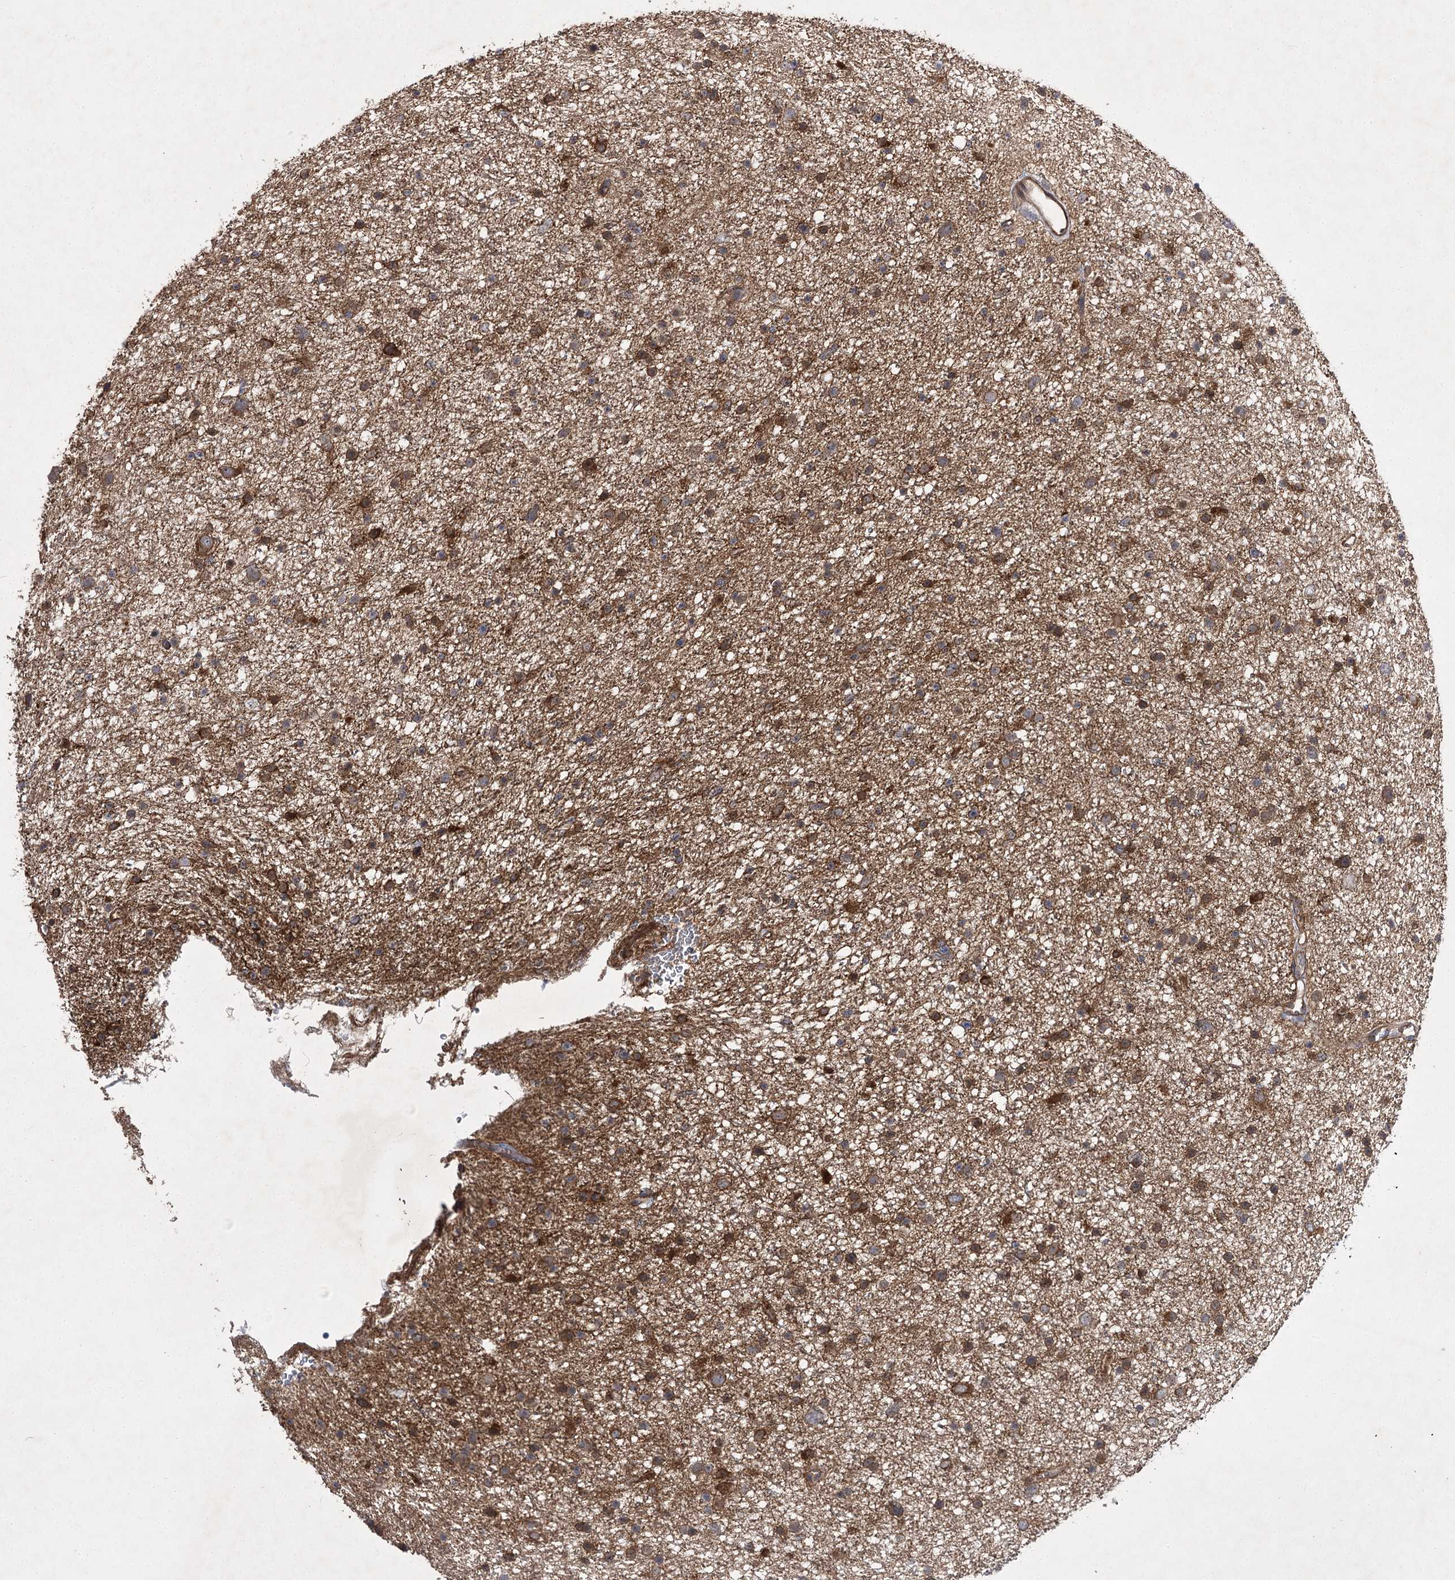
{"staining": {"intensity": "moderate", "quantity": ">75%", "location": "cytoplasmic/membranous"}, "tissue": "glioma", "cell_type": "Tumor cells", "image_type": "cancer", "snomed": [{"axis": "morphology", "description": "Glioma, malignant, Low grade"}, {"axis": "topography", "description": "Cerebral cortex"}], "caption": "DAB immunohistochemical staining of glioma demonstrates moderate cytoplasmic/membranous protein staining in about >75% of tumor cells. (DAB = brown stain, brightfield microscopy at high magnification).", "gene": "BCR", "patient": {"sex": "female", "age": 39}}